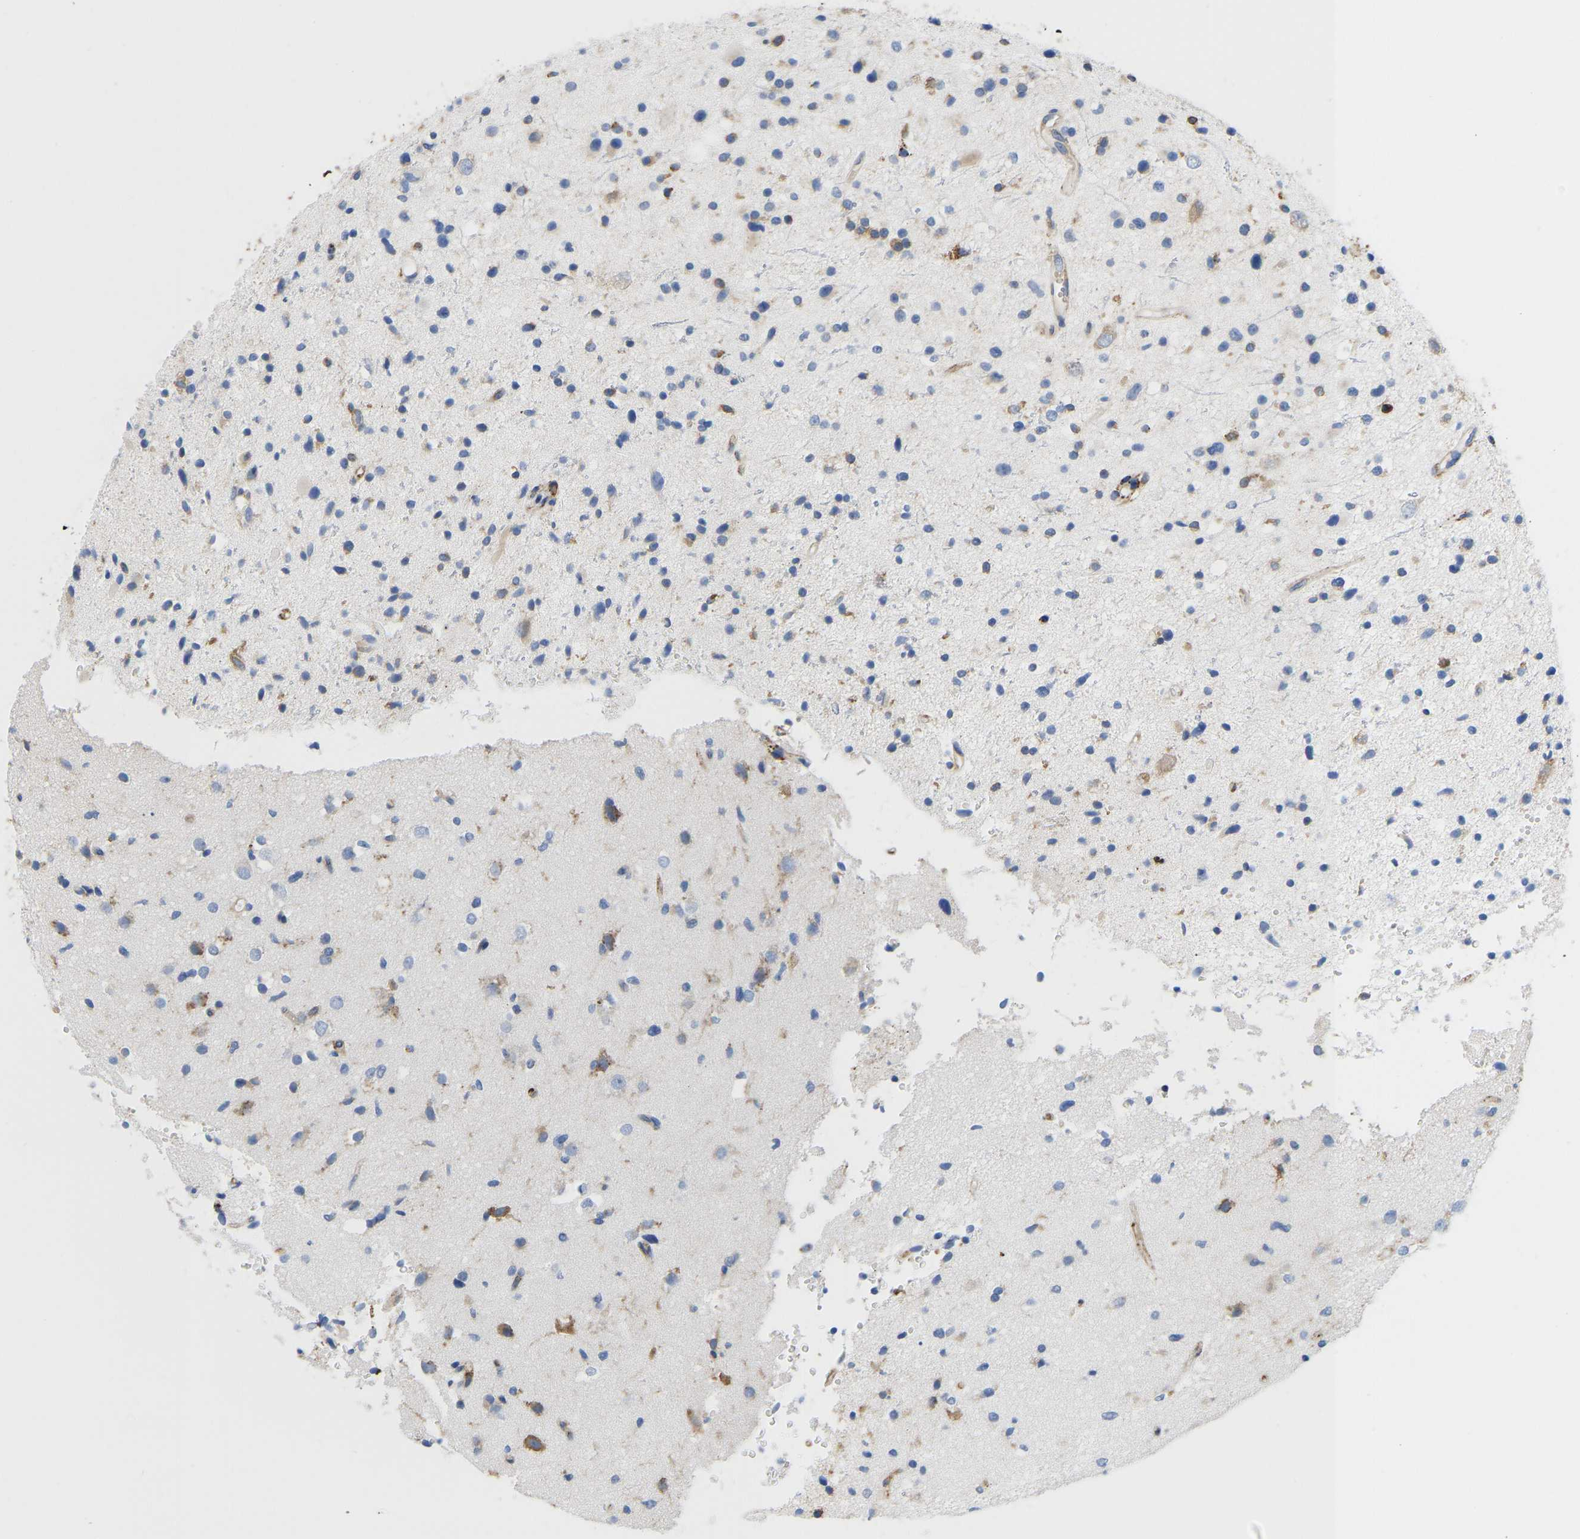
{"staining": {"intensity": "weak", "quantity": "<25%", "location": "cytoplasmic/membranous"}, "tissue": "glioma", "cell_type": "Tumor cells", "image_type": "cancer", "snomed": [{"axis": "morphology", "description": "Glioma, malignant, High grade"}, {"axis": "topography", "description": "Brain"}], "caption": "This is an immunohistochemistry (IHC) histopathology image of human malignant glioma (high-grade). There is no staining in tumor cells.", "gene": "P4HB", "patient": {"sex": "male", "age": 33}}